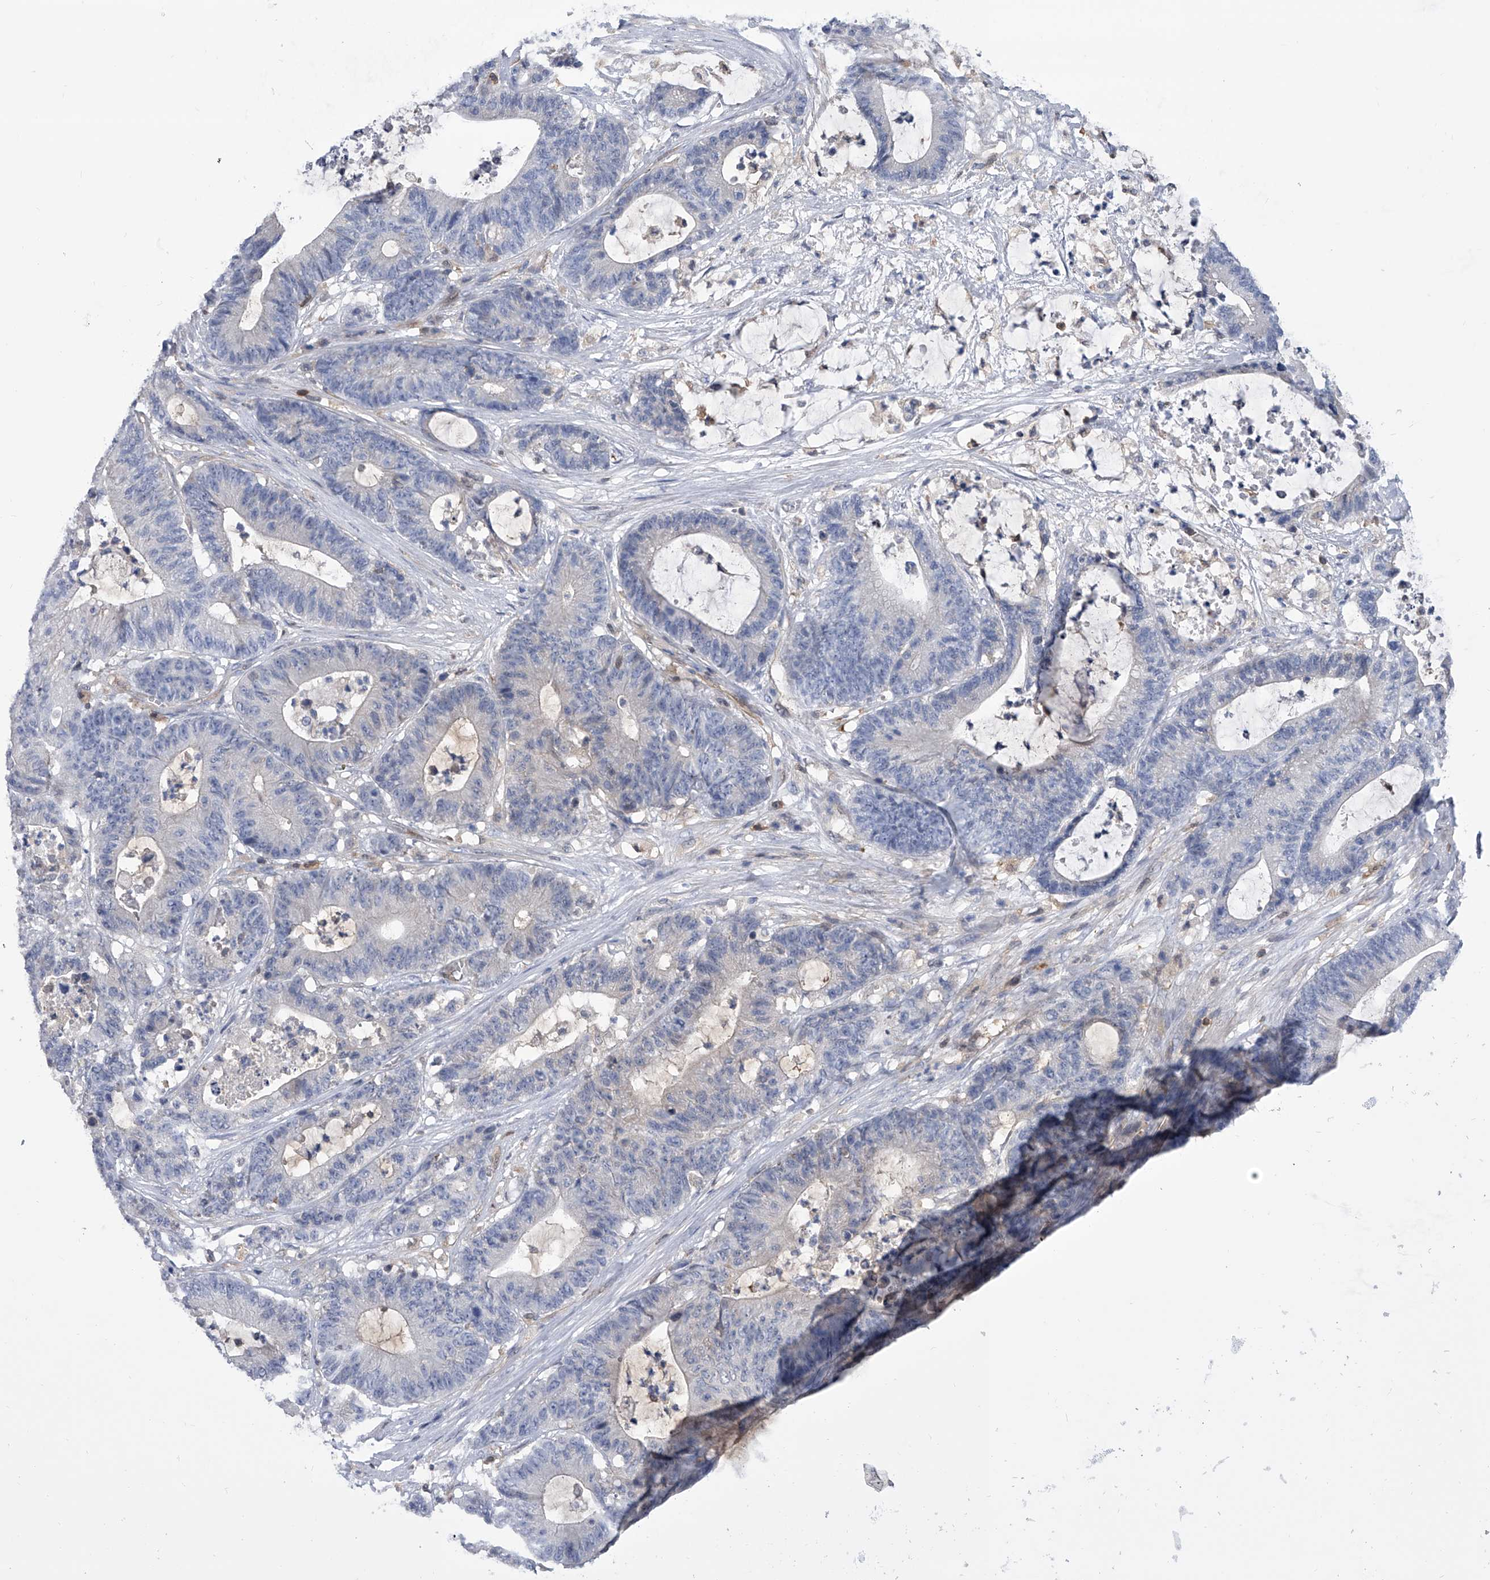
{"staining": {"intensity": "negative", "quantity": "none", "location": "none"}, "tissue": "colorectal cancer", "cell_type": "Tumor cells", "image_type": "cancer", "snomed": [{"axis": "morphology", "description": "Adenocarcinoma, NOS"}, {"axis": "topography", "description": "Colon"}], "caption": "Tumor cells show no significant protein expression in colorectal adenocarcinoma. Nuclei are stained in blue.", "gene": "SERPINB9", "patient": {"sex": "female", "age": 84}}